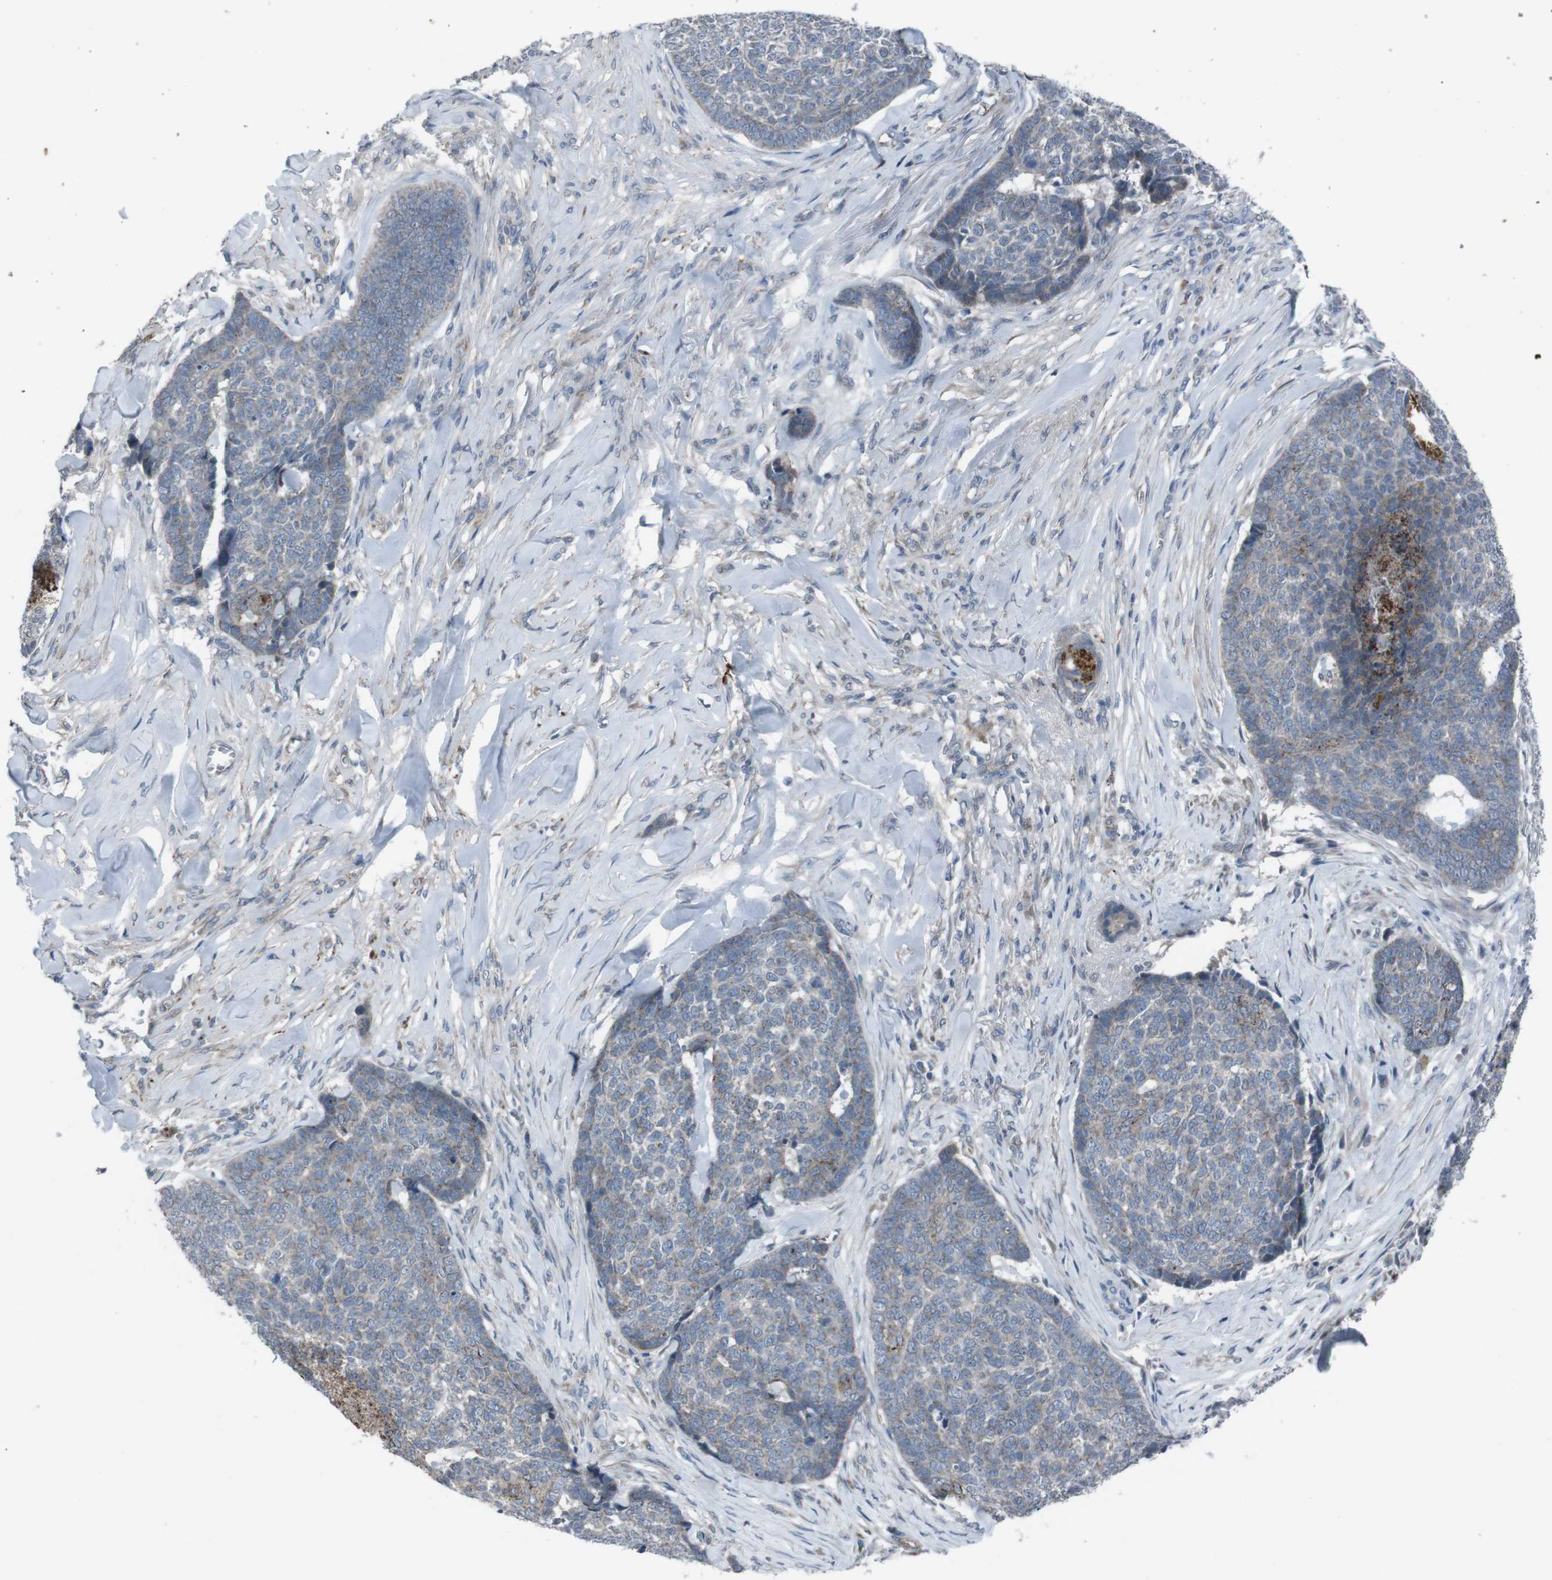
{"staining": {"intensity": "weak", "quantity": "<25%", "location": "cytoplasmic/membranous"}, "tissue": "skin cancer", "cell_type": "Tumor cells", "image_type": "cancer", "snomed": [{"axis": "morphology", "description": "Basal cell carcinoma"}, {"axis": "topography", "description": "Skin"}], "caption": "Tumor cells are negative for protein expression in human skin basal cell carcinoma. Brightfield microscopy of IHC stained with DAB (3,3'-diaminobenzidine) (brown) and hematoxylin (blue), captured at high magnification.", "gene": "EFNA5", "patient": {"sex": "male", "age": 84}}